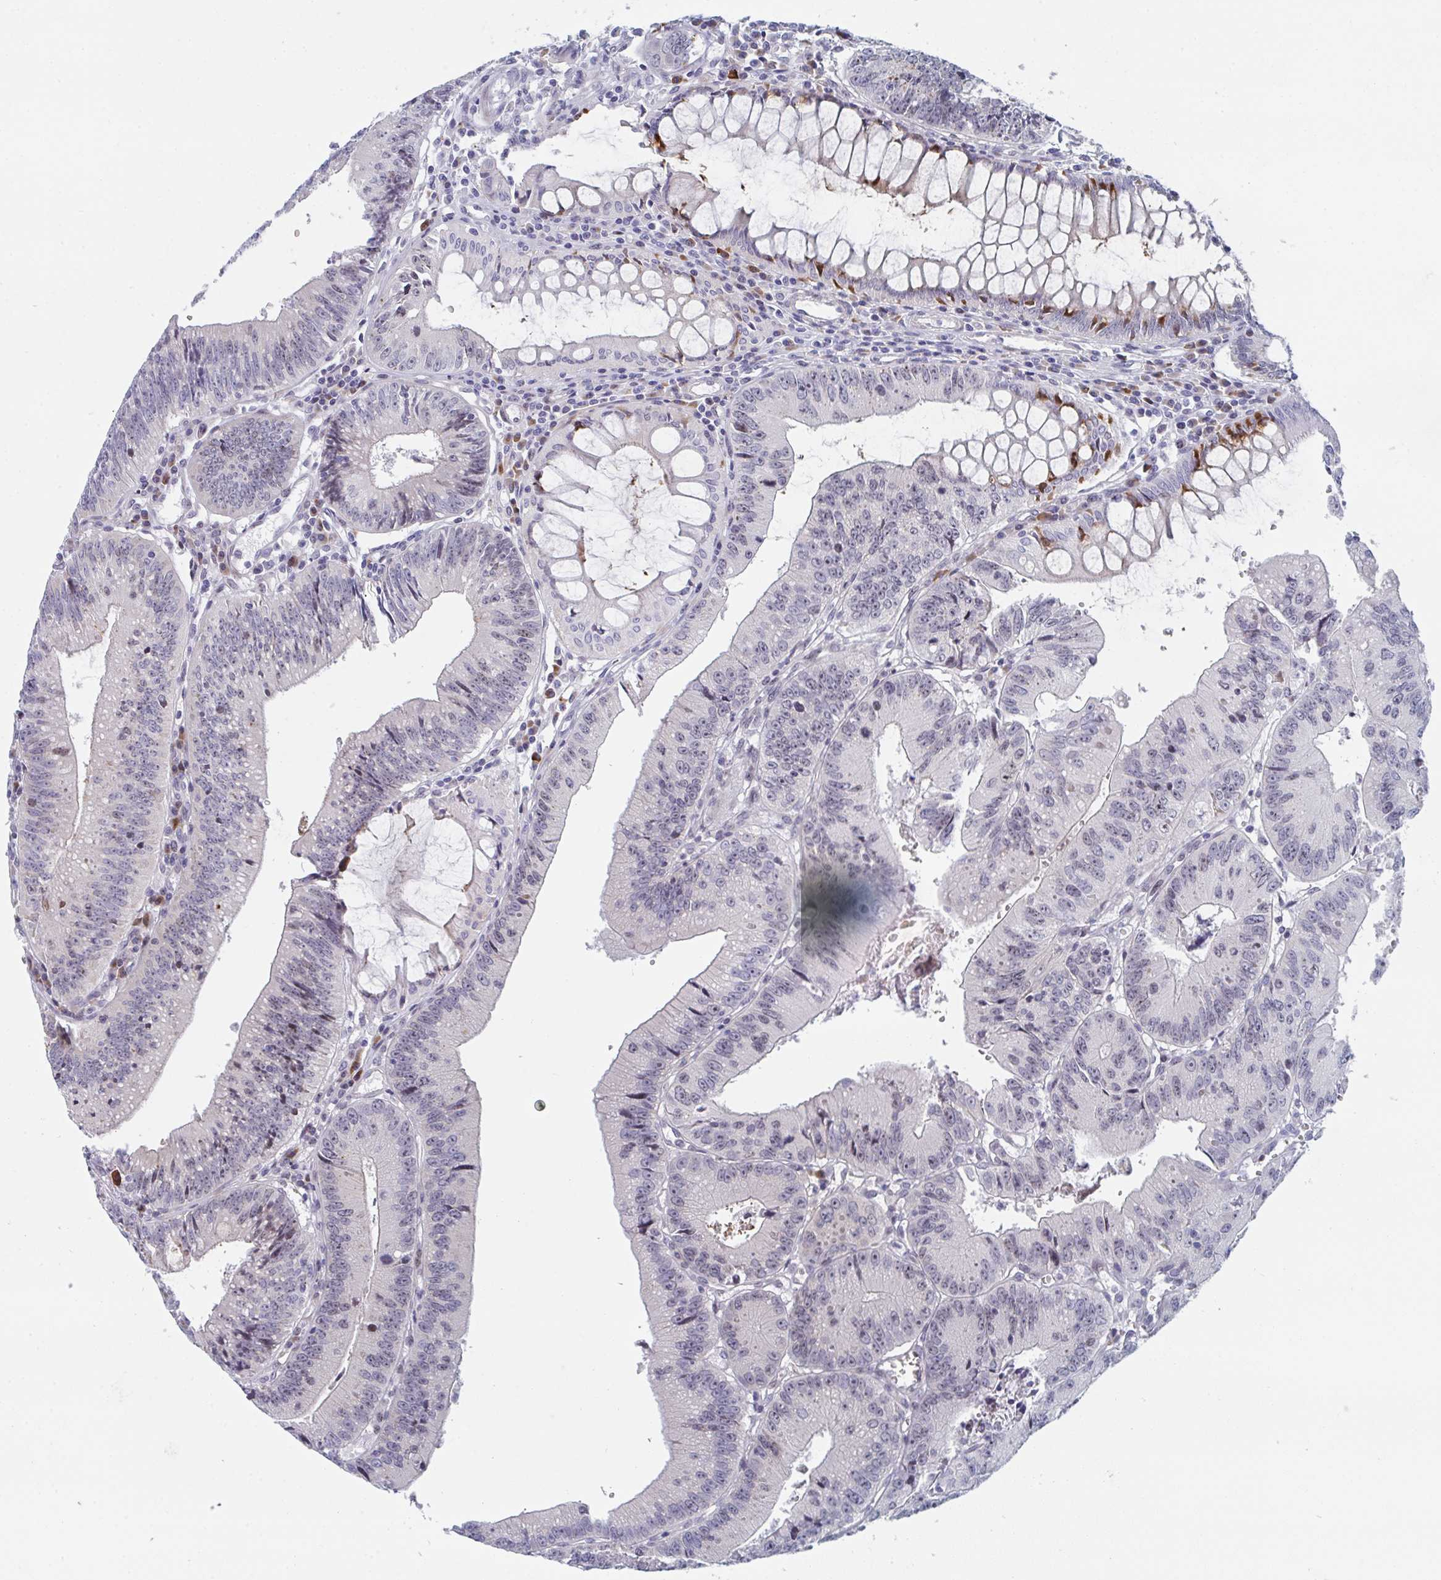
{"staining": {"intensity": "weak", "quantity": "<25%", "location": "nuclear"}, "tissue": "colorectal cancer", "cell_type": "Tumor cells", "image_type": "cancer", "snomed": [{"axis": "morphology", "description": "Adenocarcinoma, NOS"}, {"axis": "topography", "description": "Rectum"}], "caption": "Immunohistochemical staining of human colorectal cancer exhibits no significant staining in tumor cells.", "gene": "CENPT", "patient": {"sex": "female", "age": 81}}